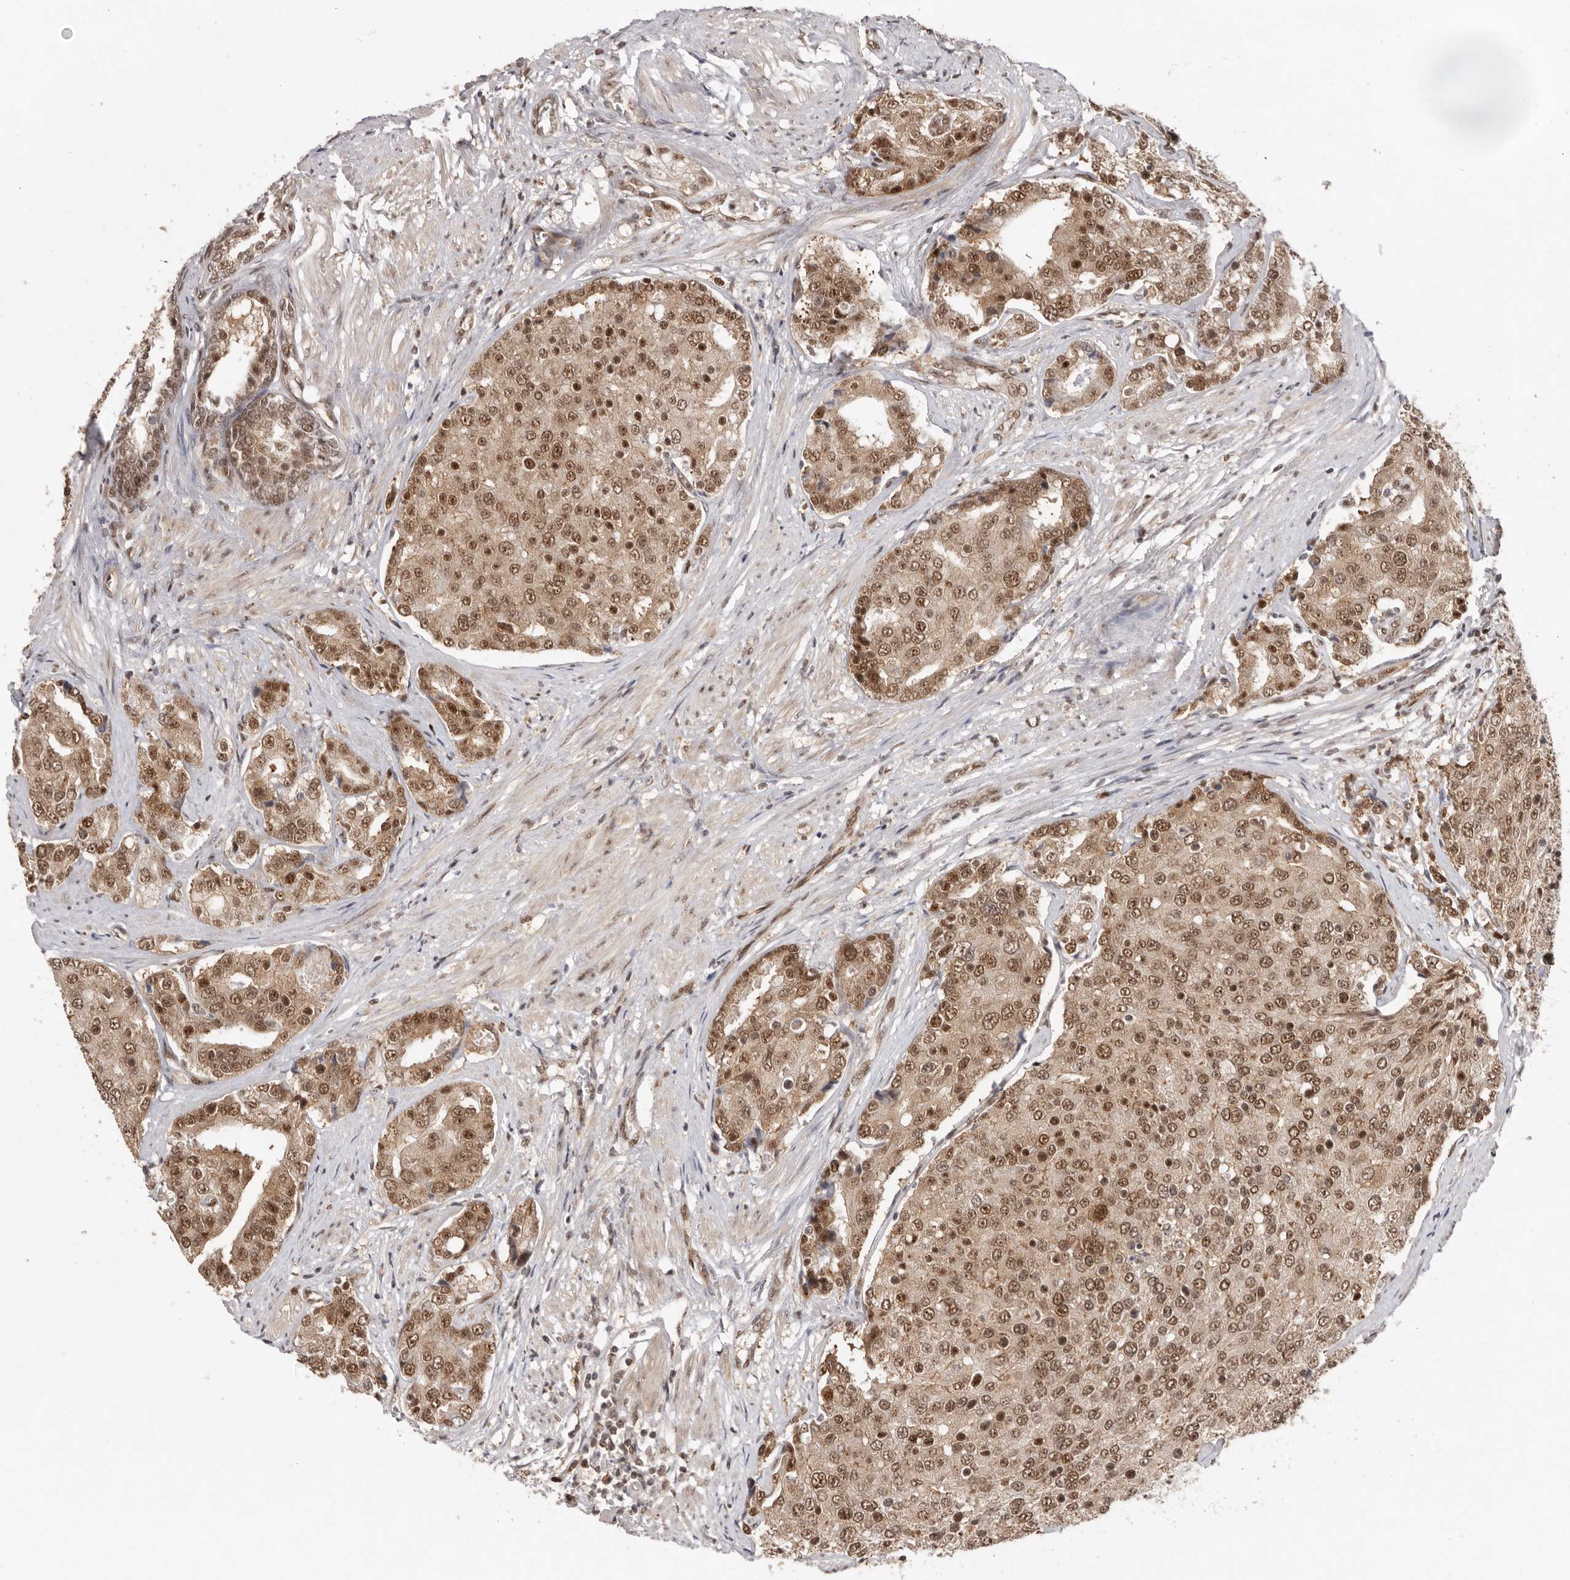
{"staining": {"intensity": "moderate", "quantity": "25%-75%", "location": "nuclear"}, "tissue": "prostate cancer", "cell_type": "Tumor cells", "image_type": "cancer", "snomed": [{"axis": "morphology", "description": "Adenocarcinoma, High grade"}, {"axis": "topography", "description": "Prostate"}], "caption": "Immunohistochemistry of prostate cancer (high-grade adenocarcinoma) exhibits medium levels of moderate nuclear staining in about 25%-75% of tumor cells.", "gene": "CHTOP", "patient": {"sex": "male", "age": 50}}